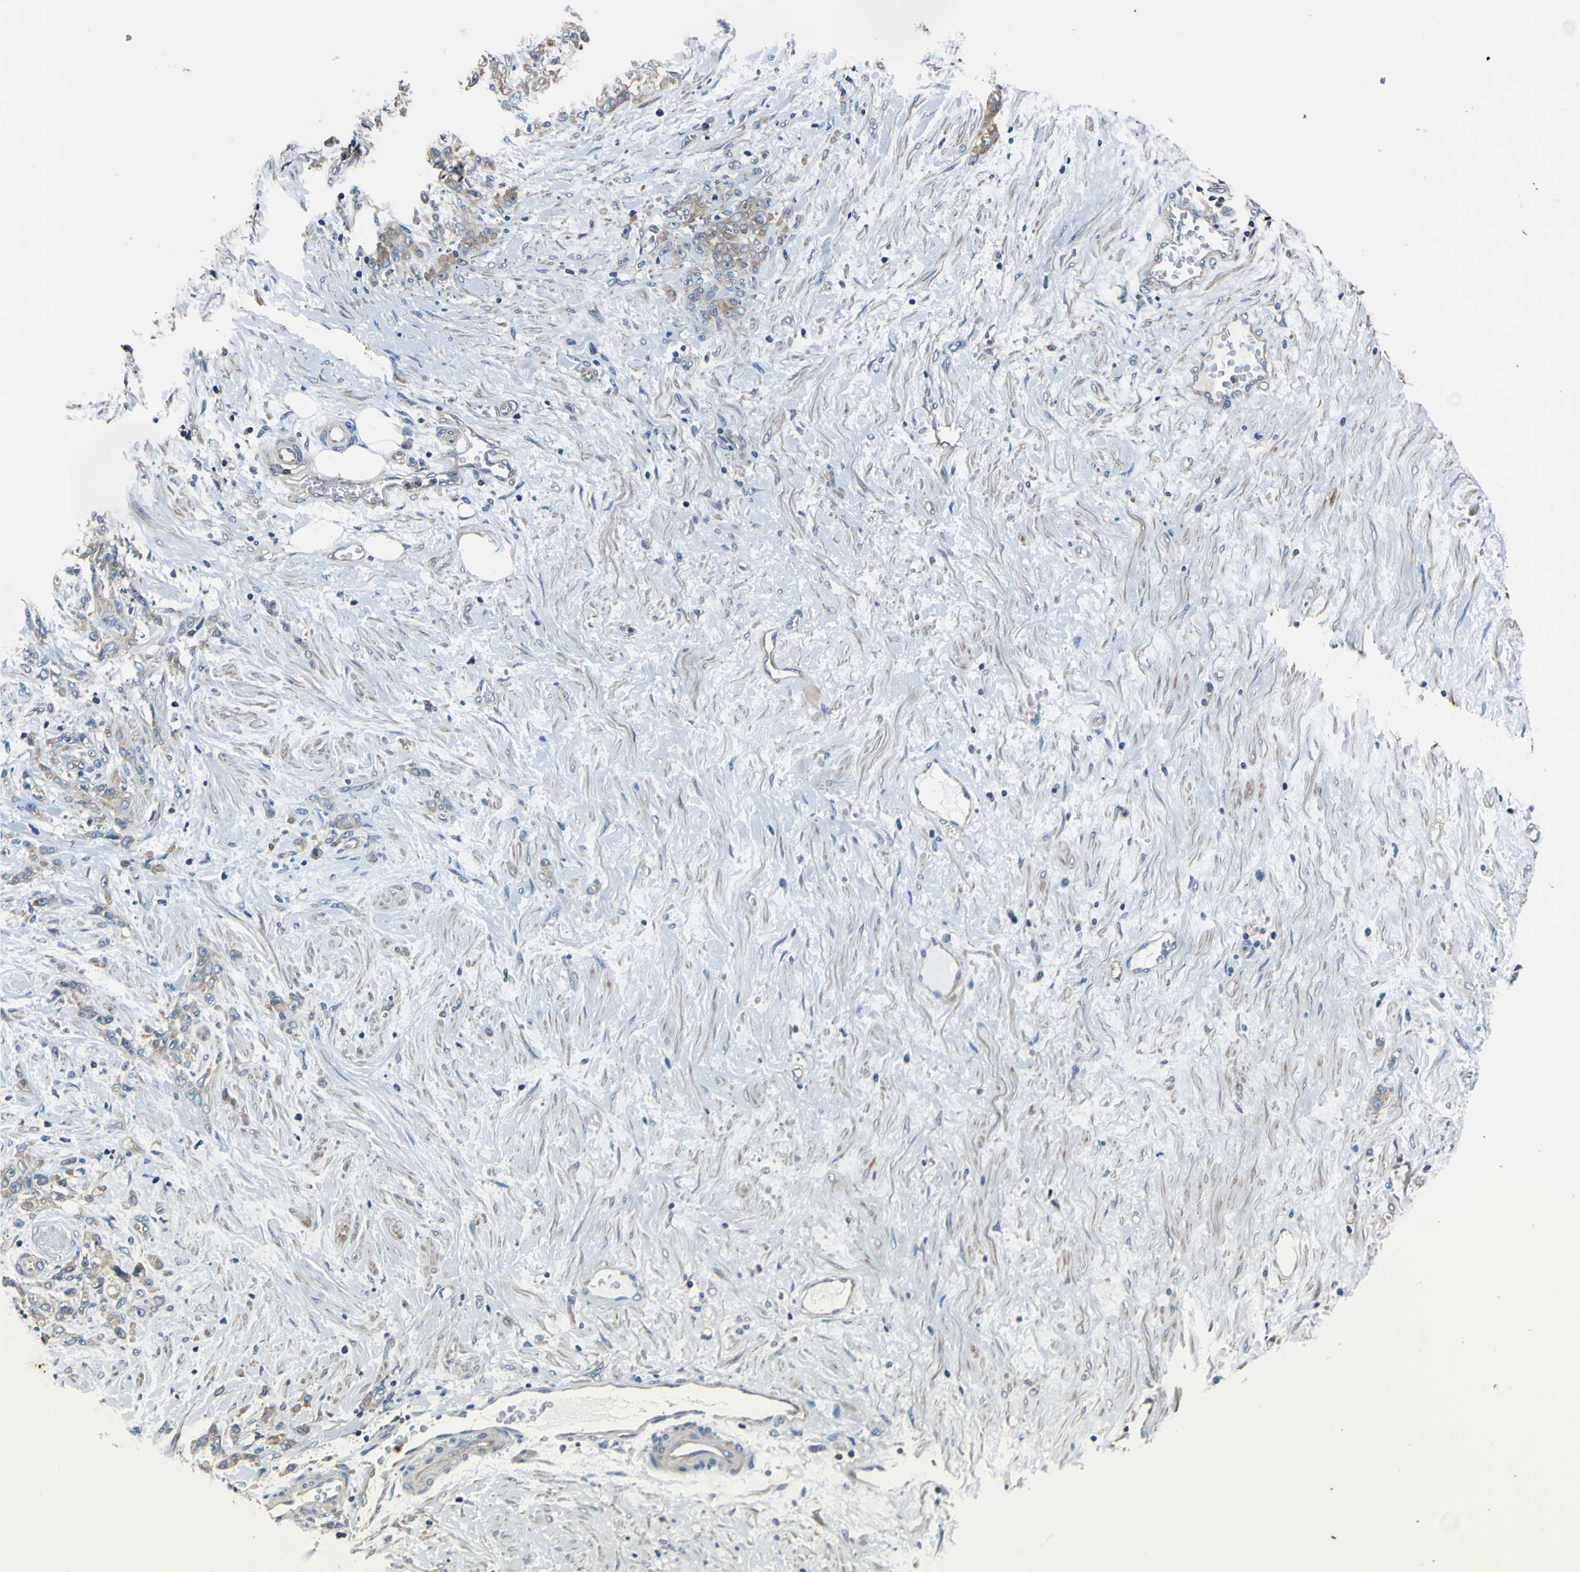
{"staining": {"intensity": "weak", "quantity": ">75%", "location": "cytoplasmic/membranous"}, "tissue": "stomach cancer", "cell_type": "Tumor cells", "image_type": "cancer", "snomed": [{"axis": "morphology", "description": "Adenocarcinoma, NOS"}, {"axis": "topography", "description": "Stomach"}], "caption": "An image showing weak cytoplasmic/membranous expression in about >75% of tumor cells in stomach cancer, as visualized by brown immunohistochemical staining.", "gene": "CNR2", "patient": {"sex": "male", "age": 82}}